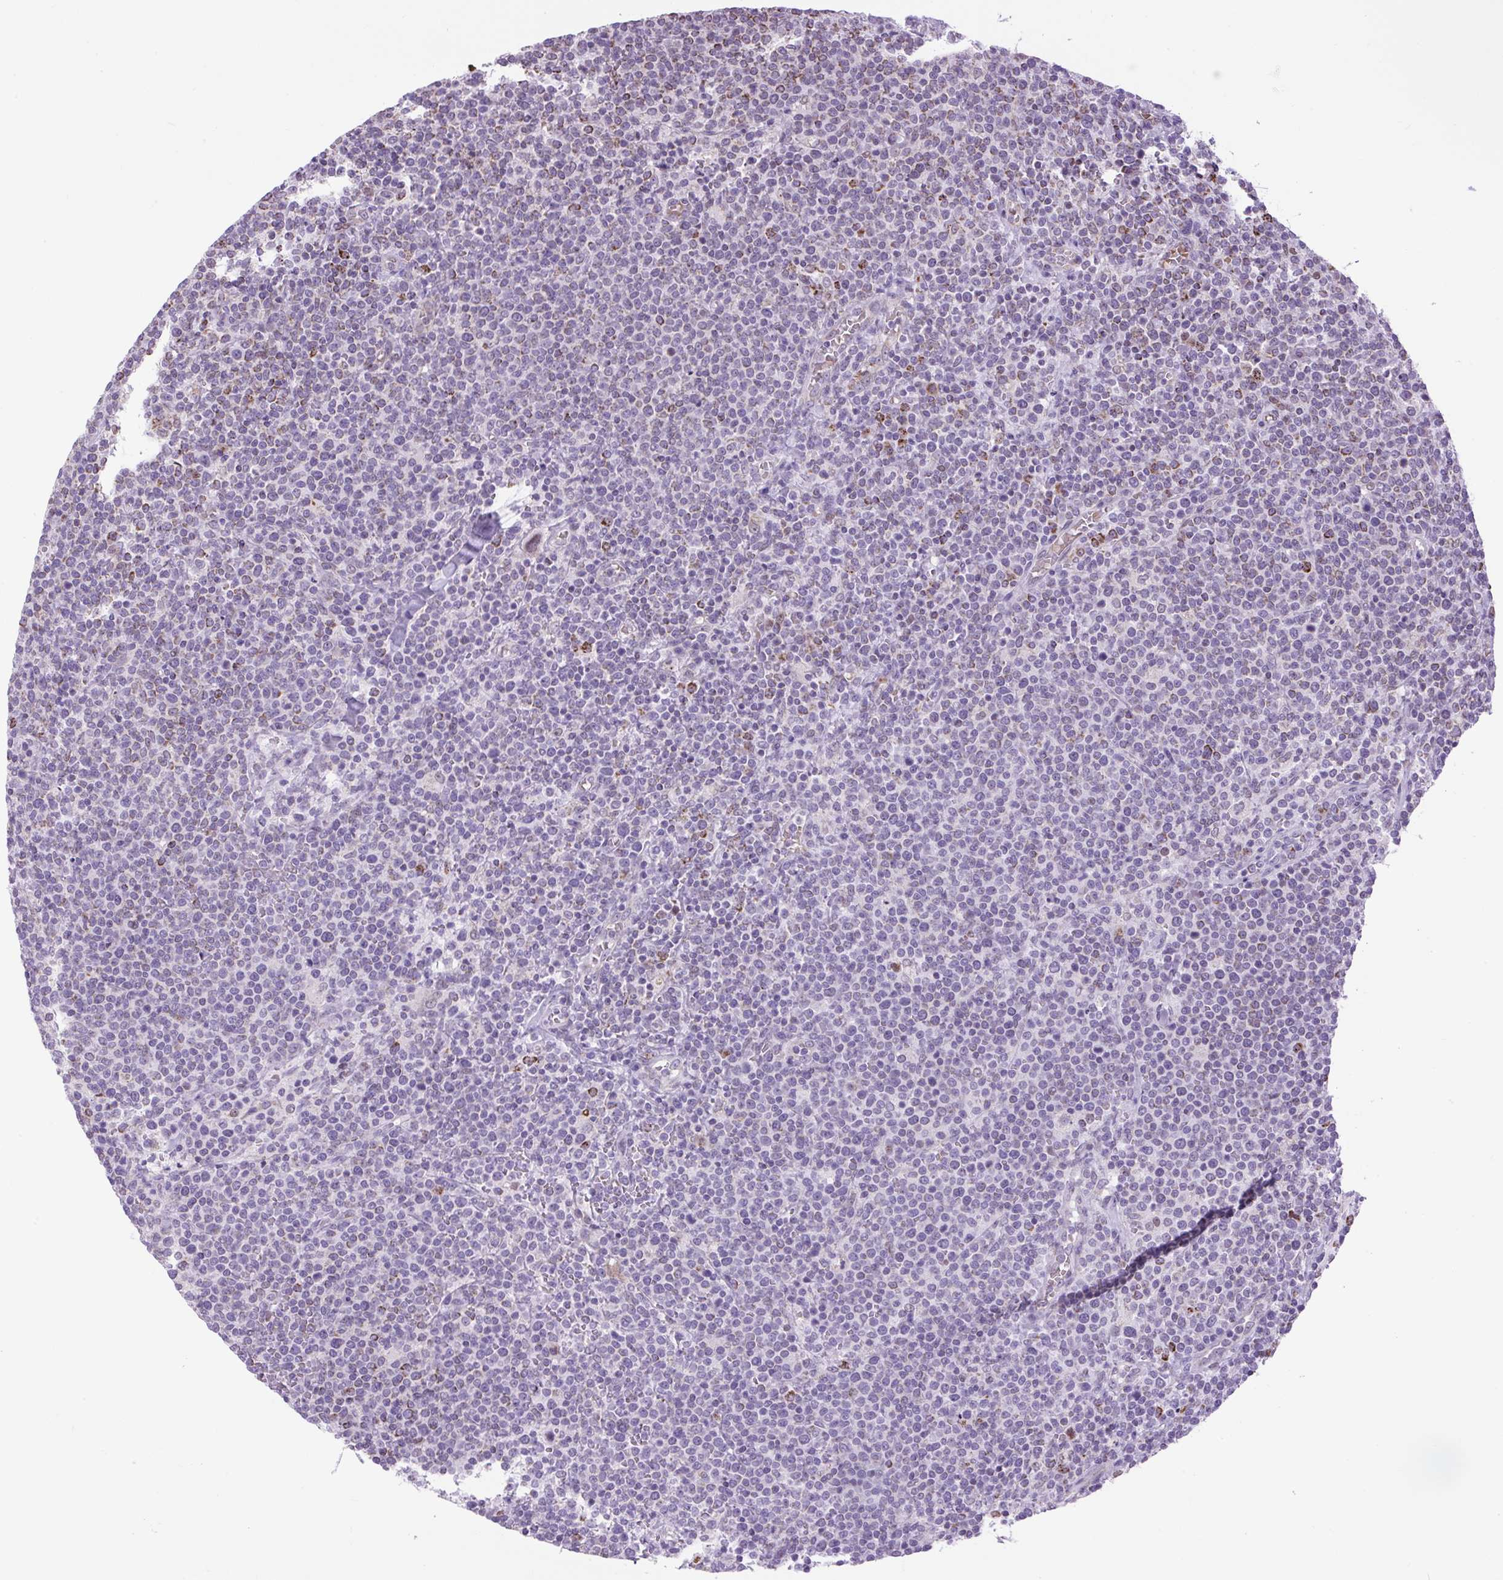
{"staining": {"intensity": "moderate", "quantity": "<25%", "location": "cytoplasmic/membranous"}, "tissue": "lymphoma", "cell_type": "Tumor cells", "image_type": "cancer", "snomed": [{"axis": "morphology", "description": "Malignant lymphoma, non-Hodgkin's type, High grade"}, {"axis": "topography", "description": "Lymph node"}], "caption": "DAB (3,3'-diaminobenzidine) immunohistochemical staining of human malignant lymphoma, non-Hodgkin's type (high-grade) reveals moderate cytoplasmic/membranous protein positivity in approximately <25% of tumor cells.", "gene": "SCO2", "patient": {"sex": "male", "age": 61}}